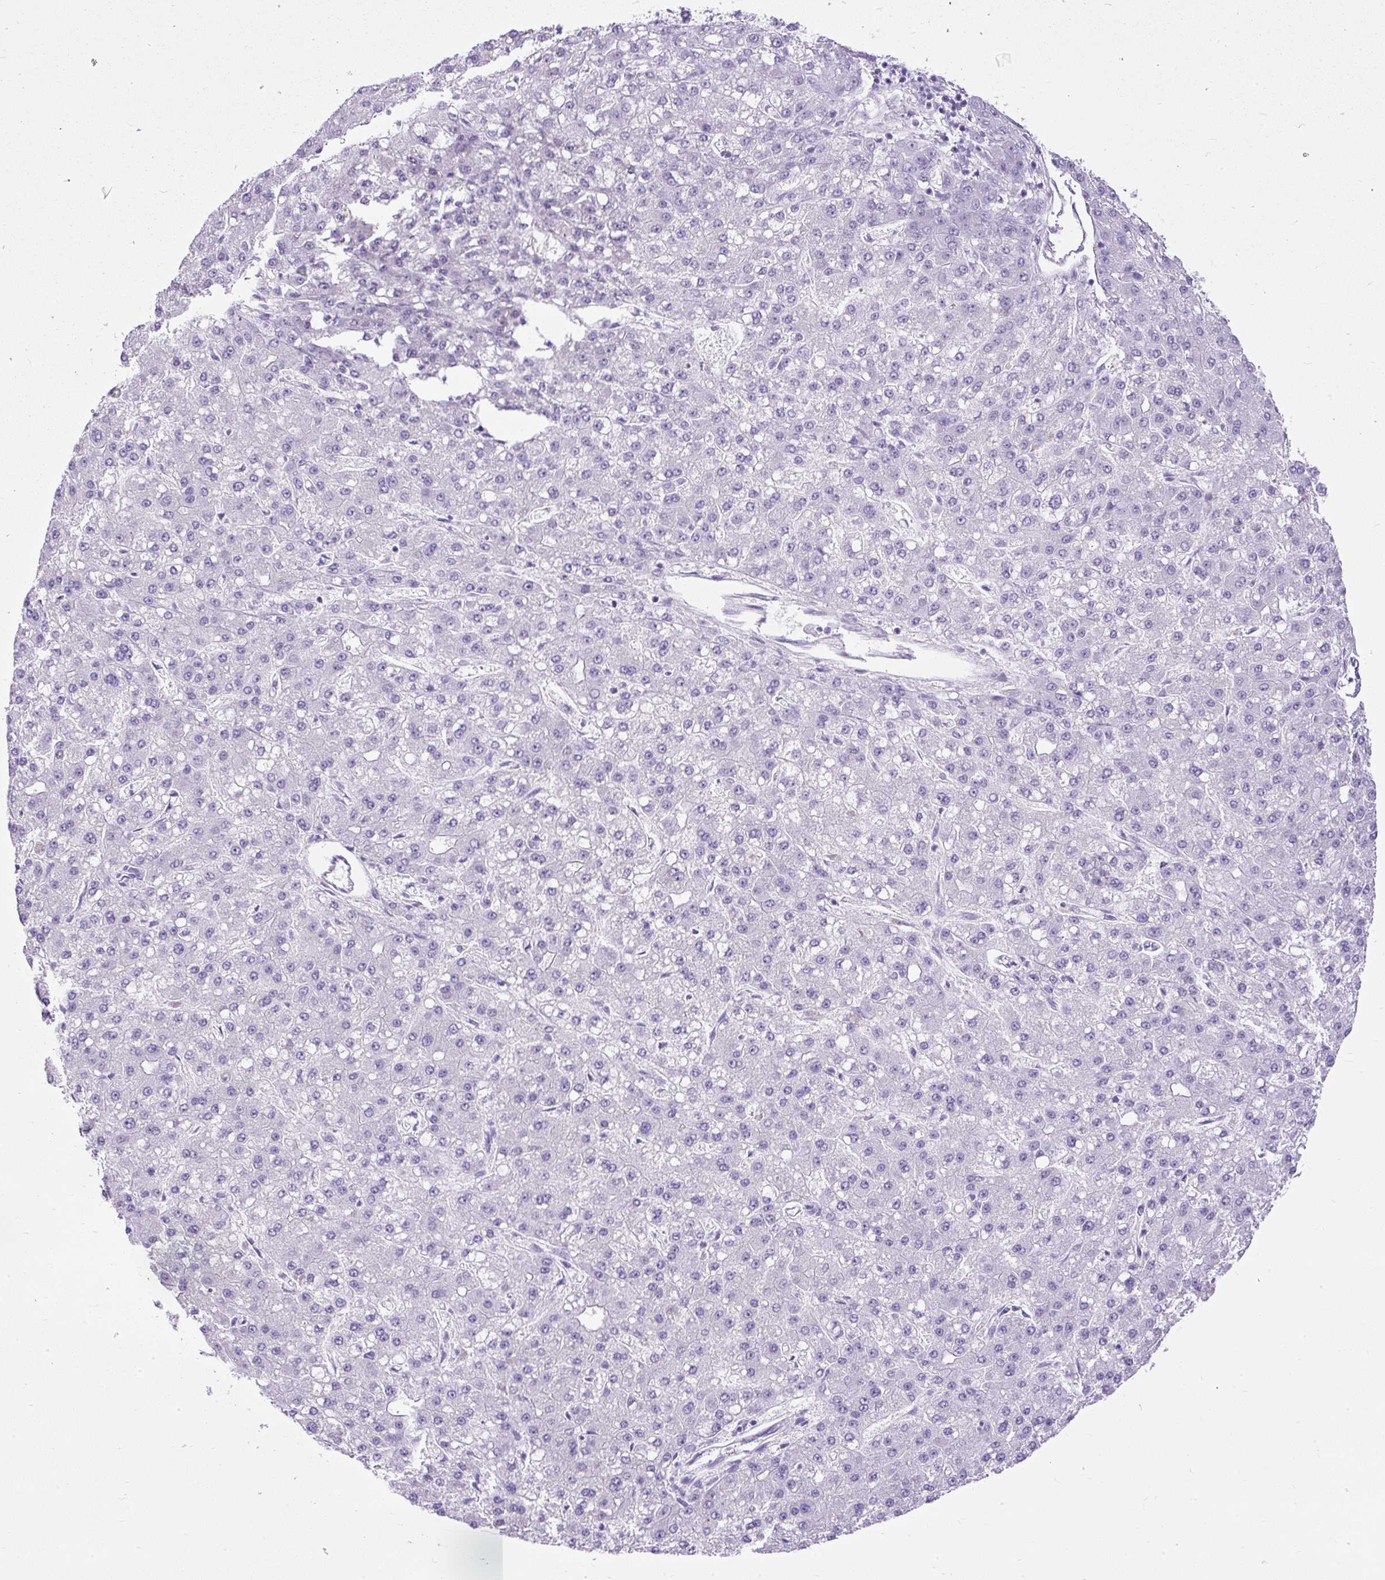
{"staining": {"intensity": "negative", "quantity": "none", "location": "none"}, "tissue": "liver cancer", "cell_type": "Tumor cells", "image_type": "cancer", "snomed": [{"axis": "morphology", "description": "Carcinoma, Hepatocellular, NOS"}, {"axis": "topography", "description": "Liver"}], "caption": "IHC of liver cancer demonstrates no staining in tumor cells.", "gene": "MAP1S", "patient": {"sex": "male", "age": 67}}